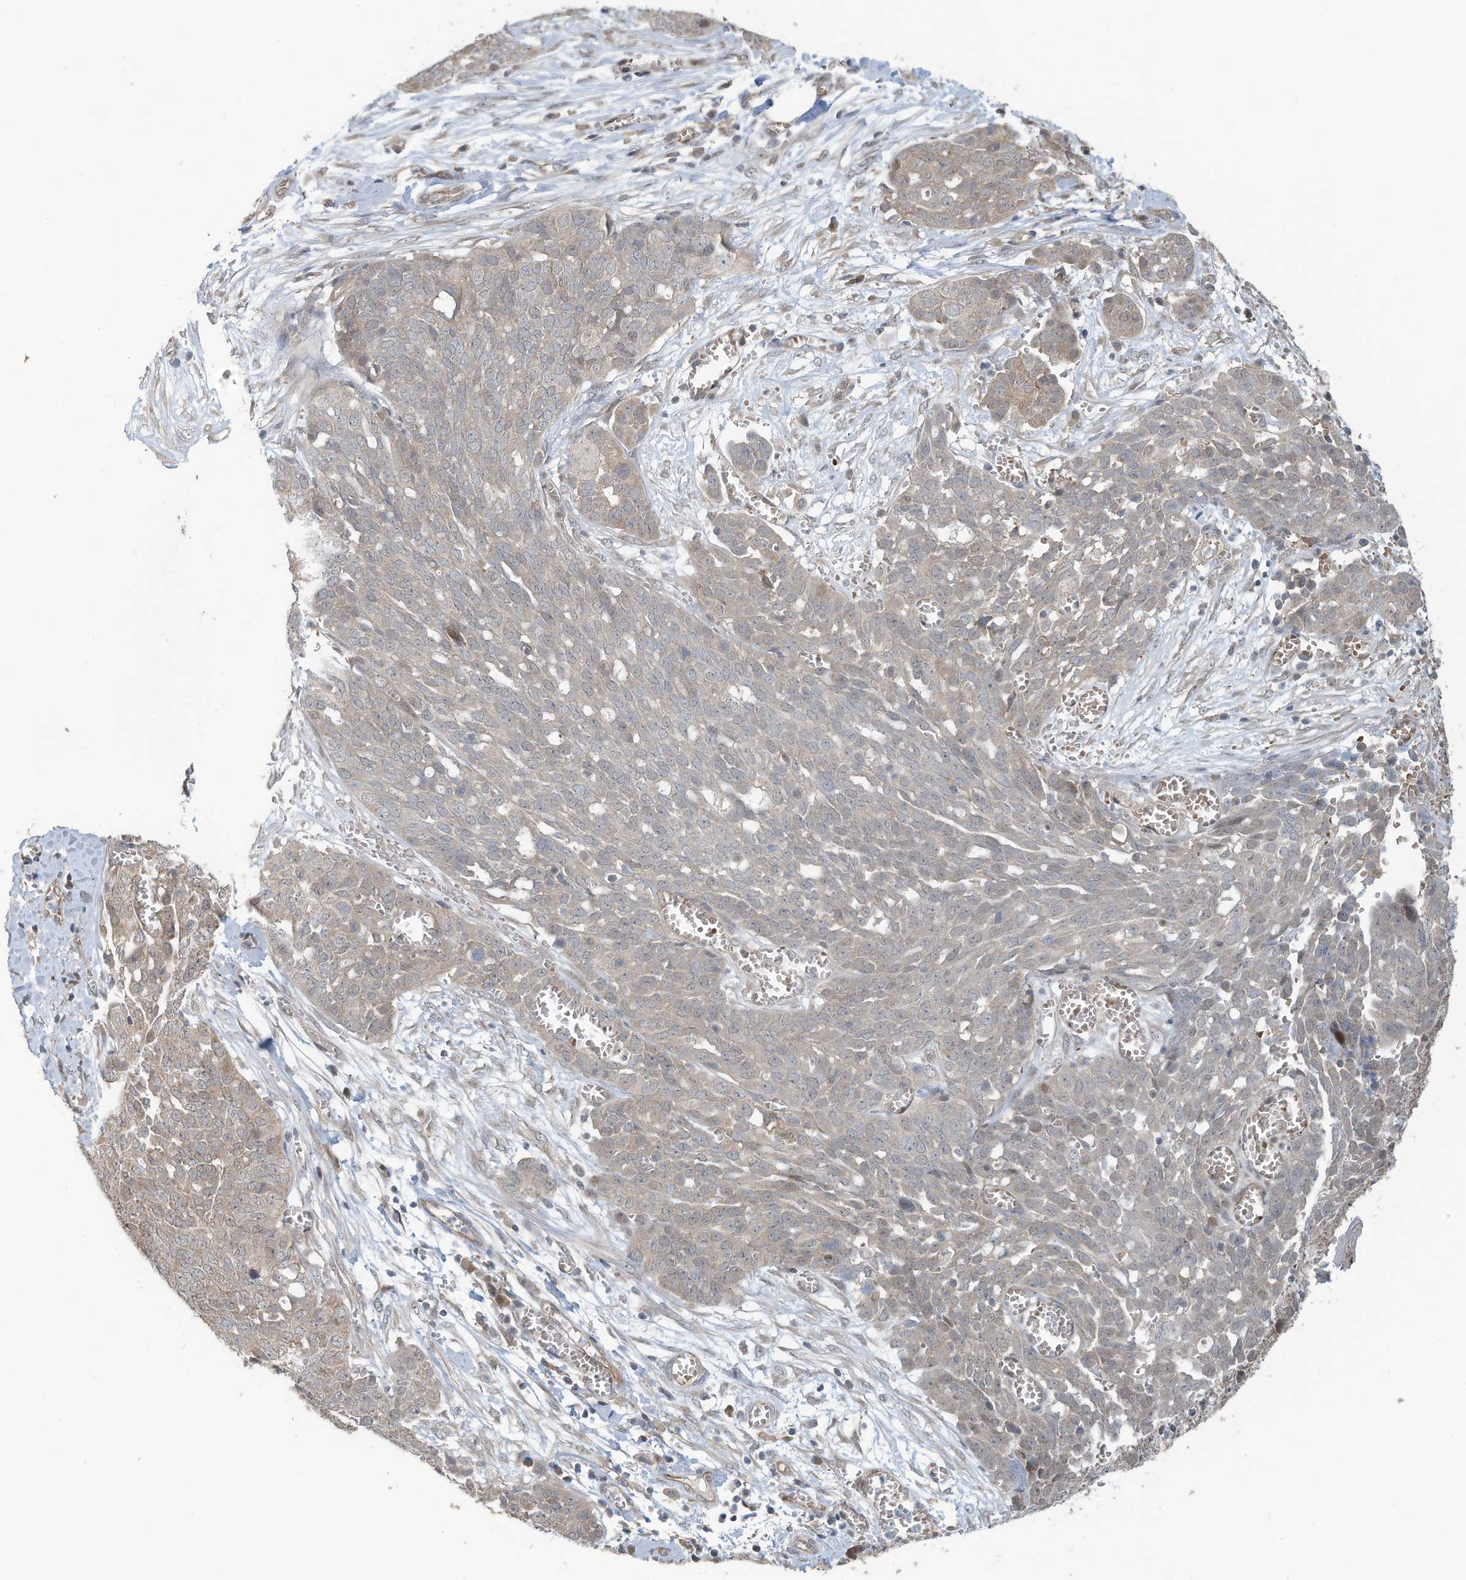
{"staining": {"intensity": "weak", "quantity": "<25%", "location": "cytoplasmic/membranous"}, "tissue": "ovarian cancer", "cell_type": "Tumor cells", "image_type": "cancer", "snomed": [{"axis": "morphology", "description": "Cystadenocarcinoma, serous, NOS"}, {"axis": "topography", "description": "Soft tissue"}, {"axis": "topography", "description": "Ovary"}], "caption": "A high-resolution photomicrograph shows immunohistochemistry (IHC) staining of ovarian serous cystadenocarcinoma, which demonstrates no significant positivity in tumor cells.", "gene": "ERI2", "patient": {"sex": "female", "age": 57}}